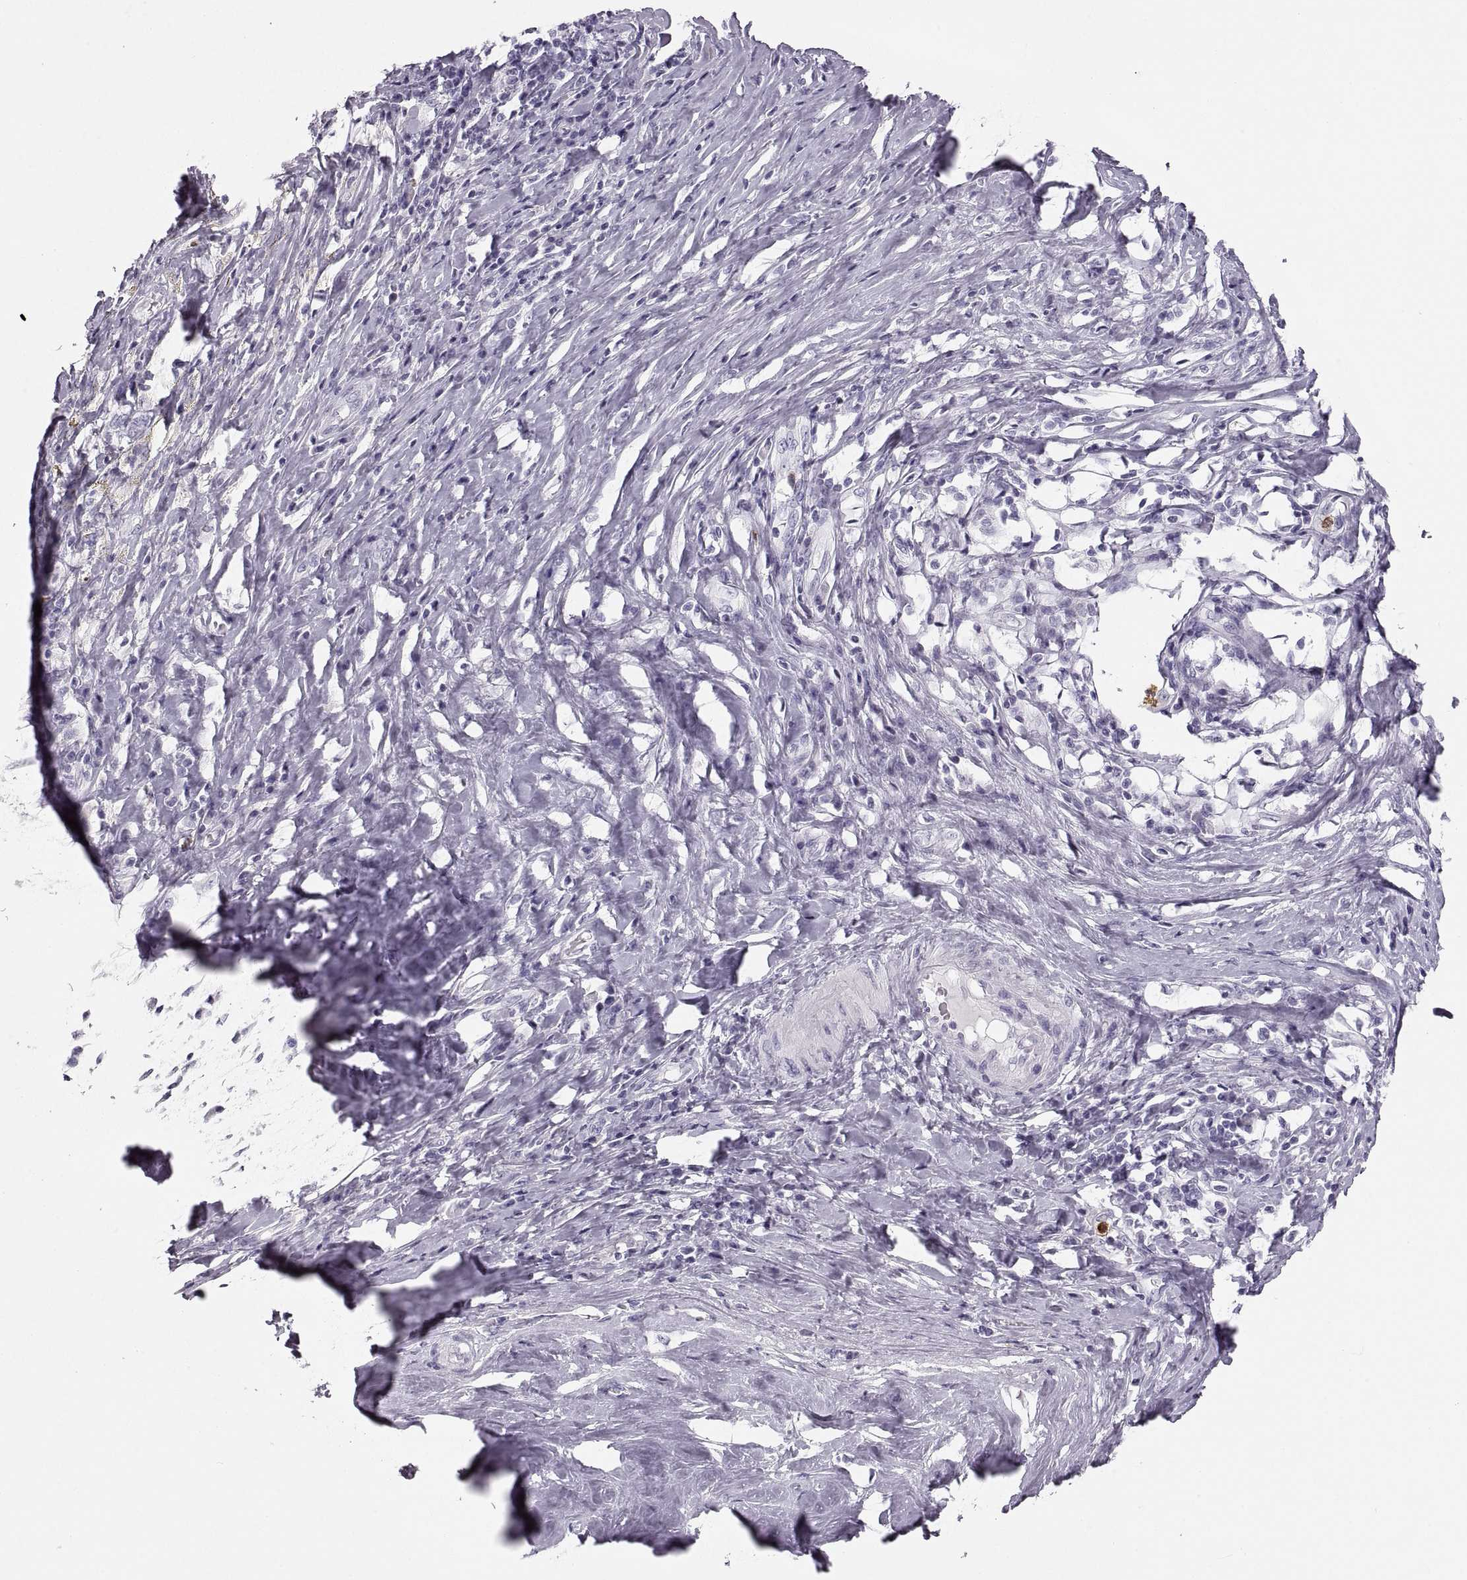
{"staining": {"intensity": "negative", "quantity": "none", "location": "none"}, "tissue": "melanoma", "cell_type": "Tumor cells", "image_type": "cancer", "snomed": [{"axis": "morphology", "description": "Malignant melanoma, NOS"}, {"axis": "topography", "description": "Skin"}], "caption": "Tumor cells show no significant protein positivity in malignant melanoma.", "gene": "MILR1", "patient": {"sex": "female", "age": 91}}